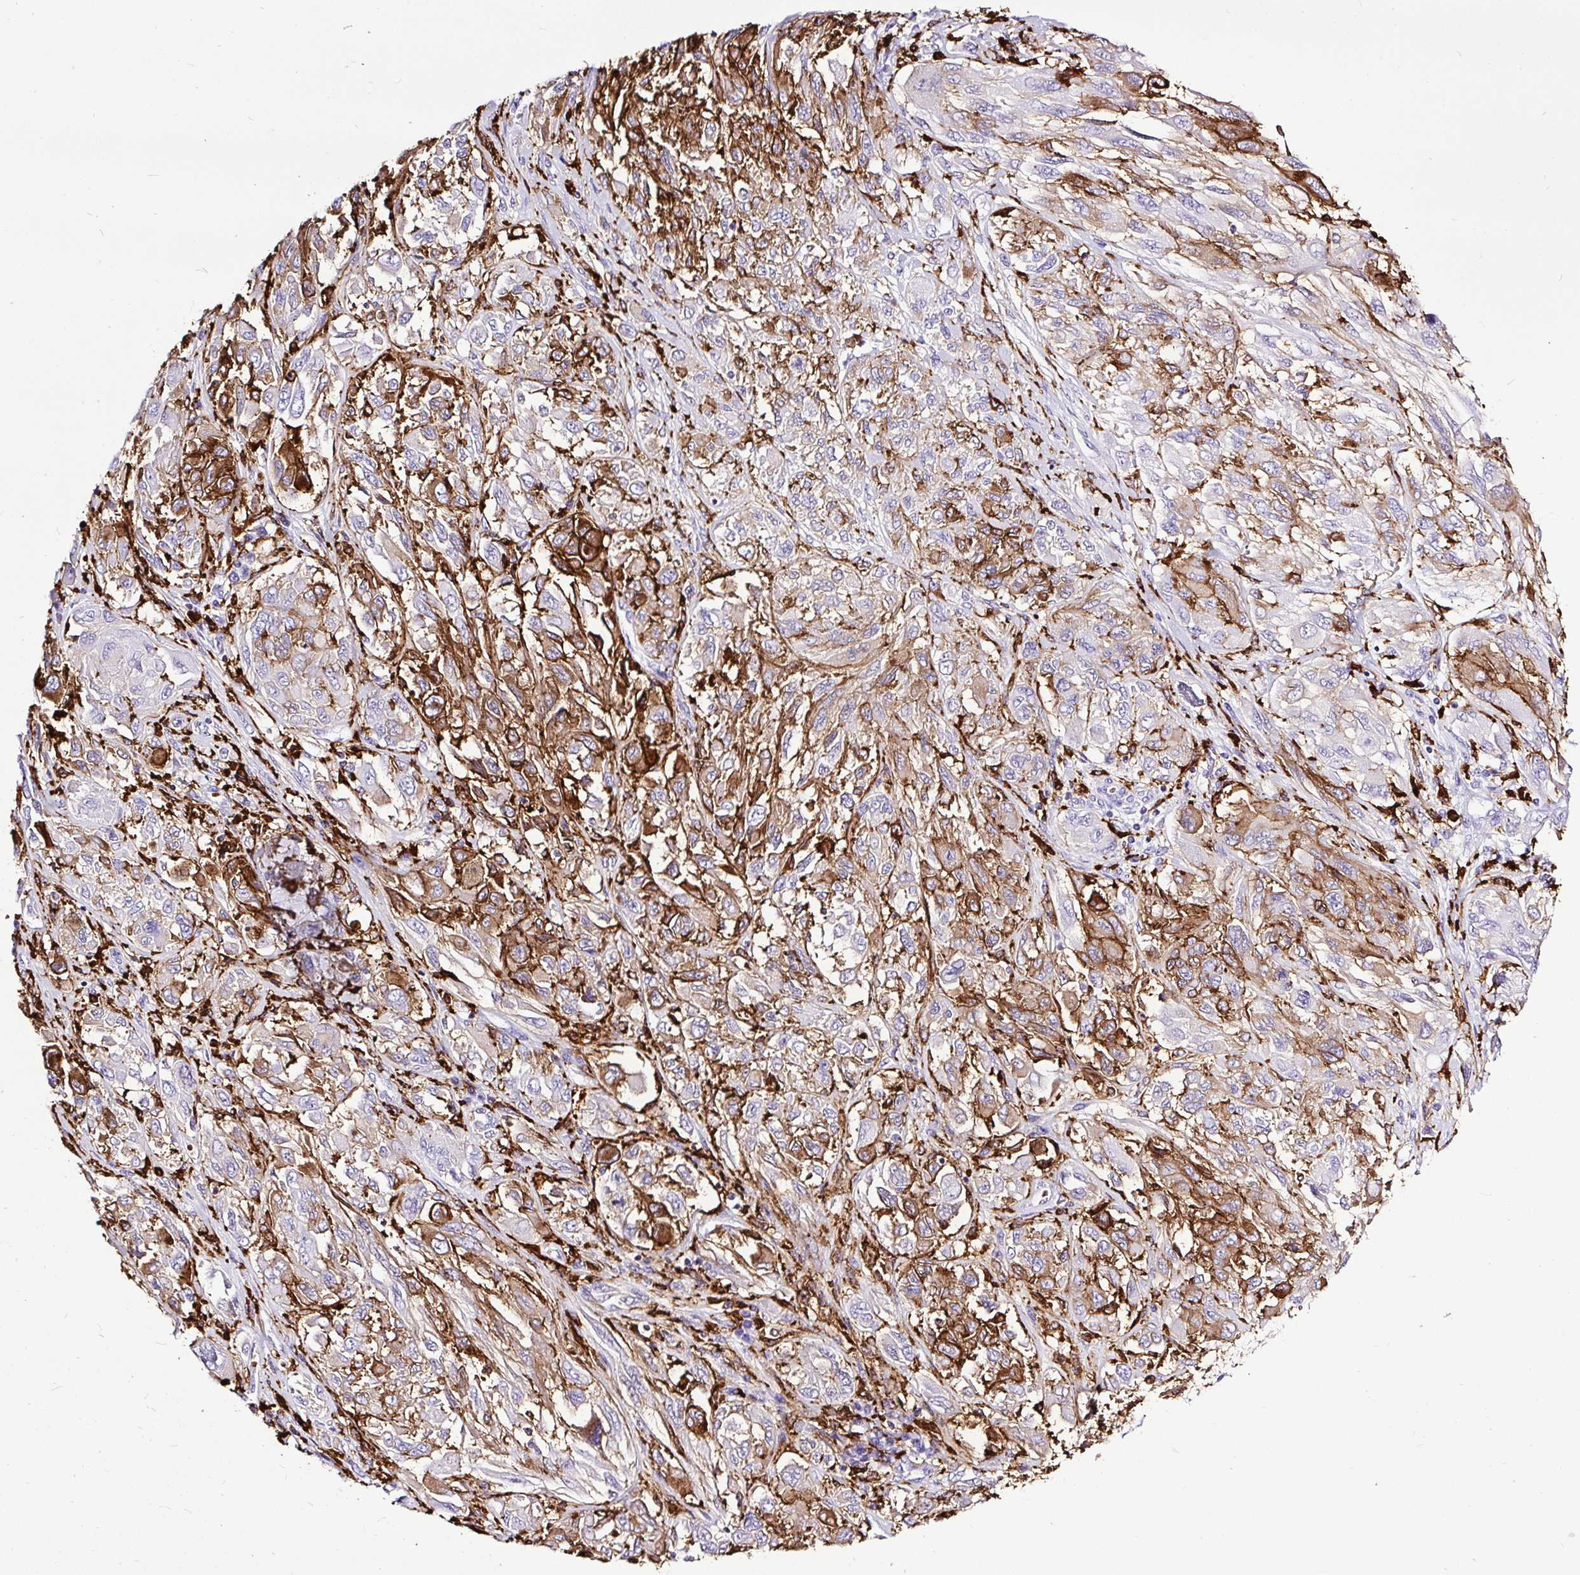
{"staining": {"intensity": "moderate", "quantity": "<25%", "location": "cytoplasmic/membranous"}, "tissue": "melanoma", "cell_type": "Tumor cells", "image_type": "cancer", "snomed": [{"axis": "morphology", "description": "Malignant melanoma, NOS"}, {"axis": "topography", "description": "Skin"}], "caption": "A brown stain shows moderate cytoplasmic/membranous positivity of a protein in human malignant melanoma tumor cells.", "gene": "HLA-DRA", "patient": {"sex": "female", "age": 91}}